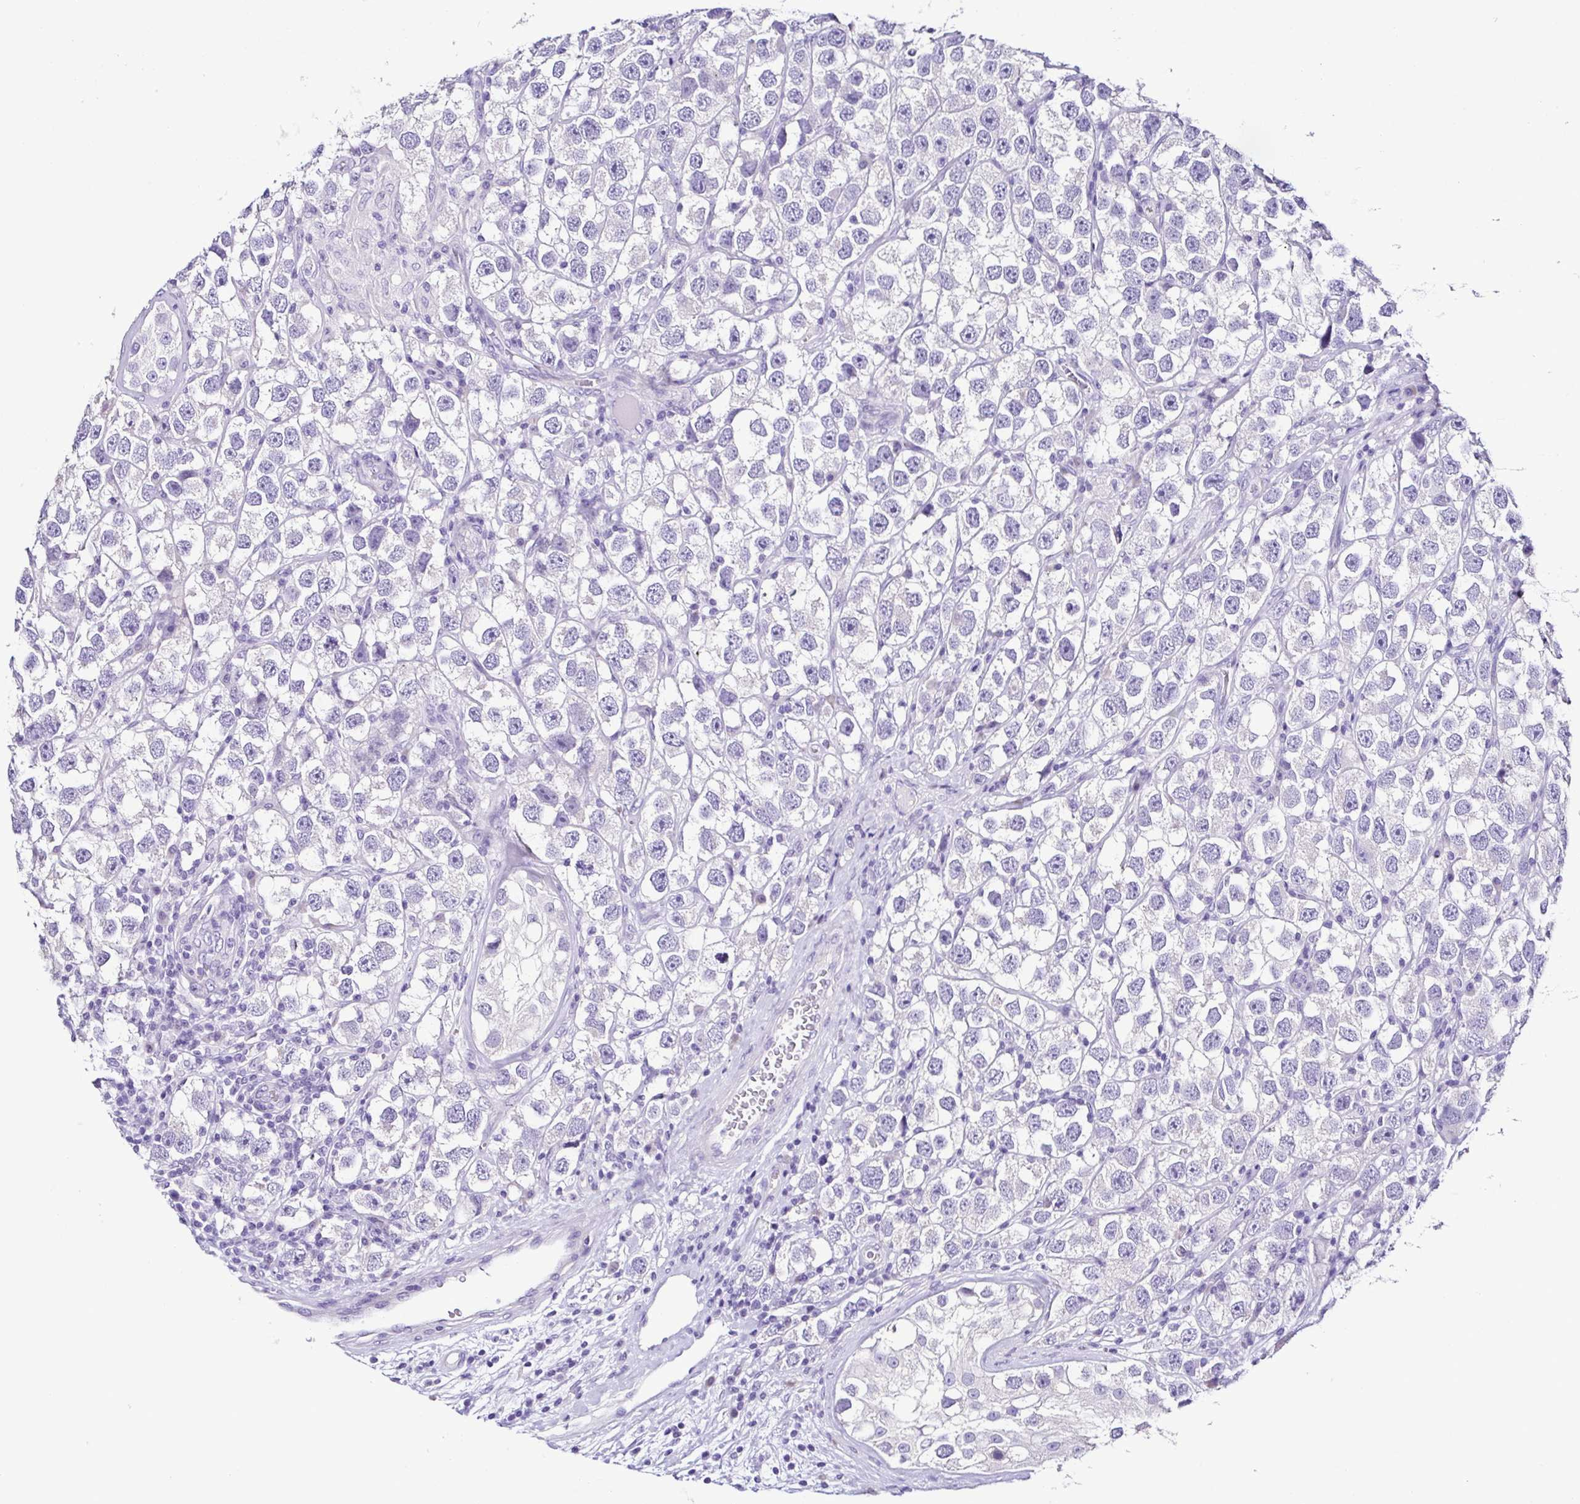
{"staining": {"intensity": "negative", "quantity": "none", "location": "none"}, "tissue": "testis cancer", "cell_type": "Tumor cells", "image_type": "cancer", "snomed": [{"axis": "morphology", "description": "Seminoma, NOS"}, {"axis": "topography", "description": "Testis"}], "caption": "High magnification brightfield microscopy of testis cancer (seminoma) stained with DAB (3,3'-diaminobenzidine) (brown) and counterstained with hematoxylin (blue): tumor cells show no significant positivity.", "gene": "SRL", "patient": {"sex": "male", "age": 26}}